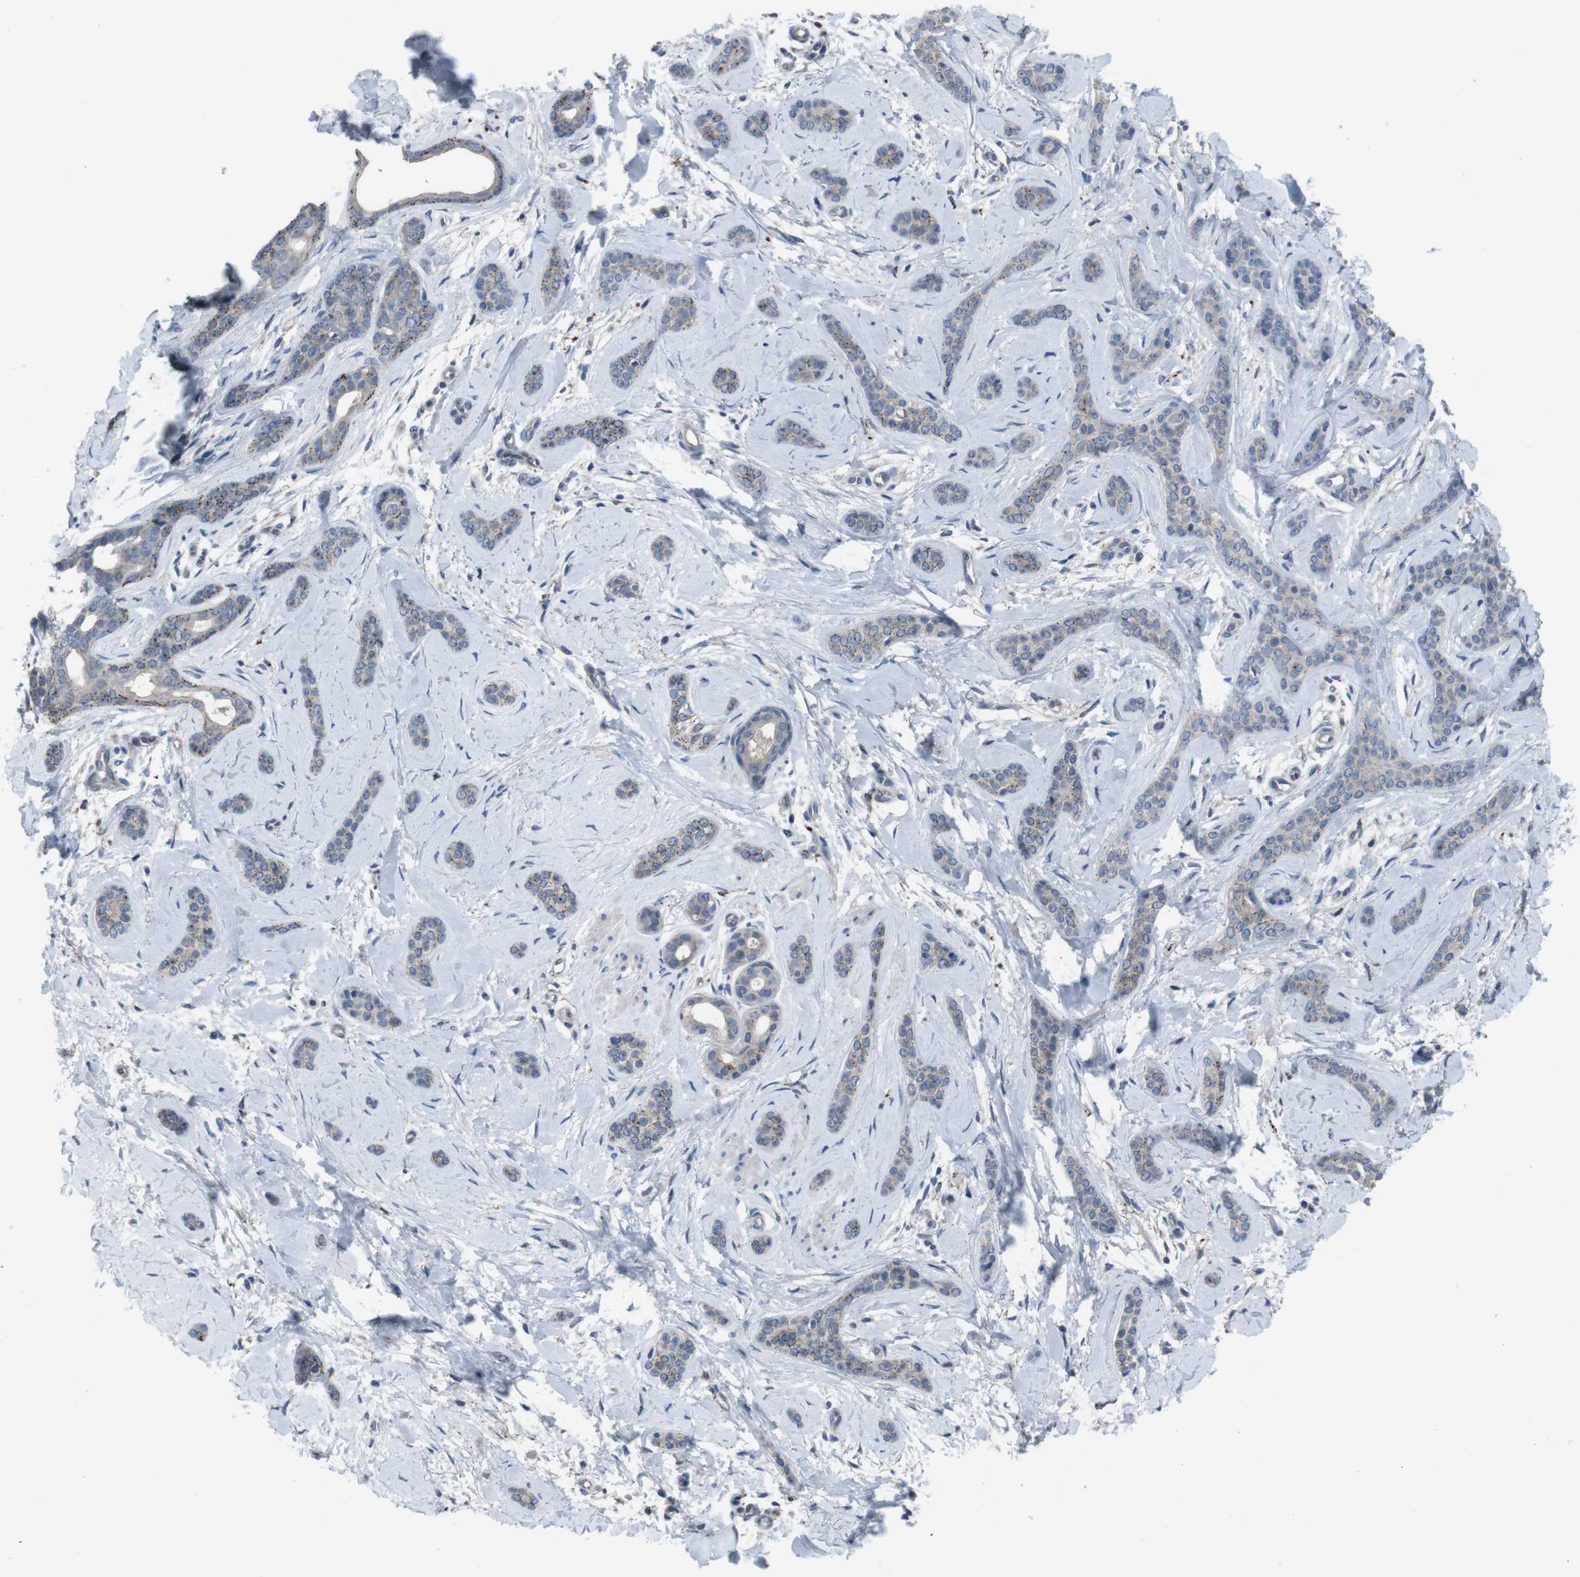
{"staining": {"intensity": "moderate", "quantity": "25%-75%", "location": "cytoplasmic/membranous"}, "tissue": "skin cancer", "cell_type": "Tumor cells", "image_type": "cancer", "snomed": [{"axis": "morphology", "description": "Basal cell carcinoma"}, {"axis": "morphology", "description": "Adnexal tumor, benign"}, {"axis": "topography", "description": "Skin"}], "caption": "This is an image of immunohistochemistry staining of skin benign adnexal tumor, which shows moderate positivity in the cytoplasmic/membranous of tumor cells.", "gene": "EFNA5", "patient": {"sex": "female", "age": 42}}